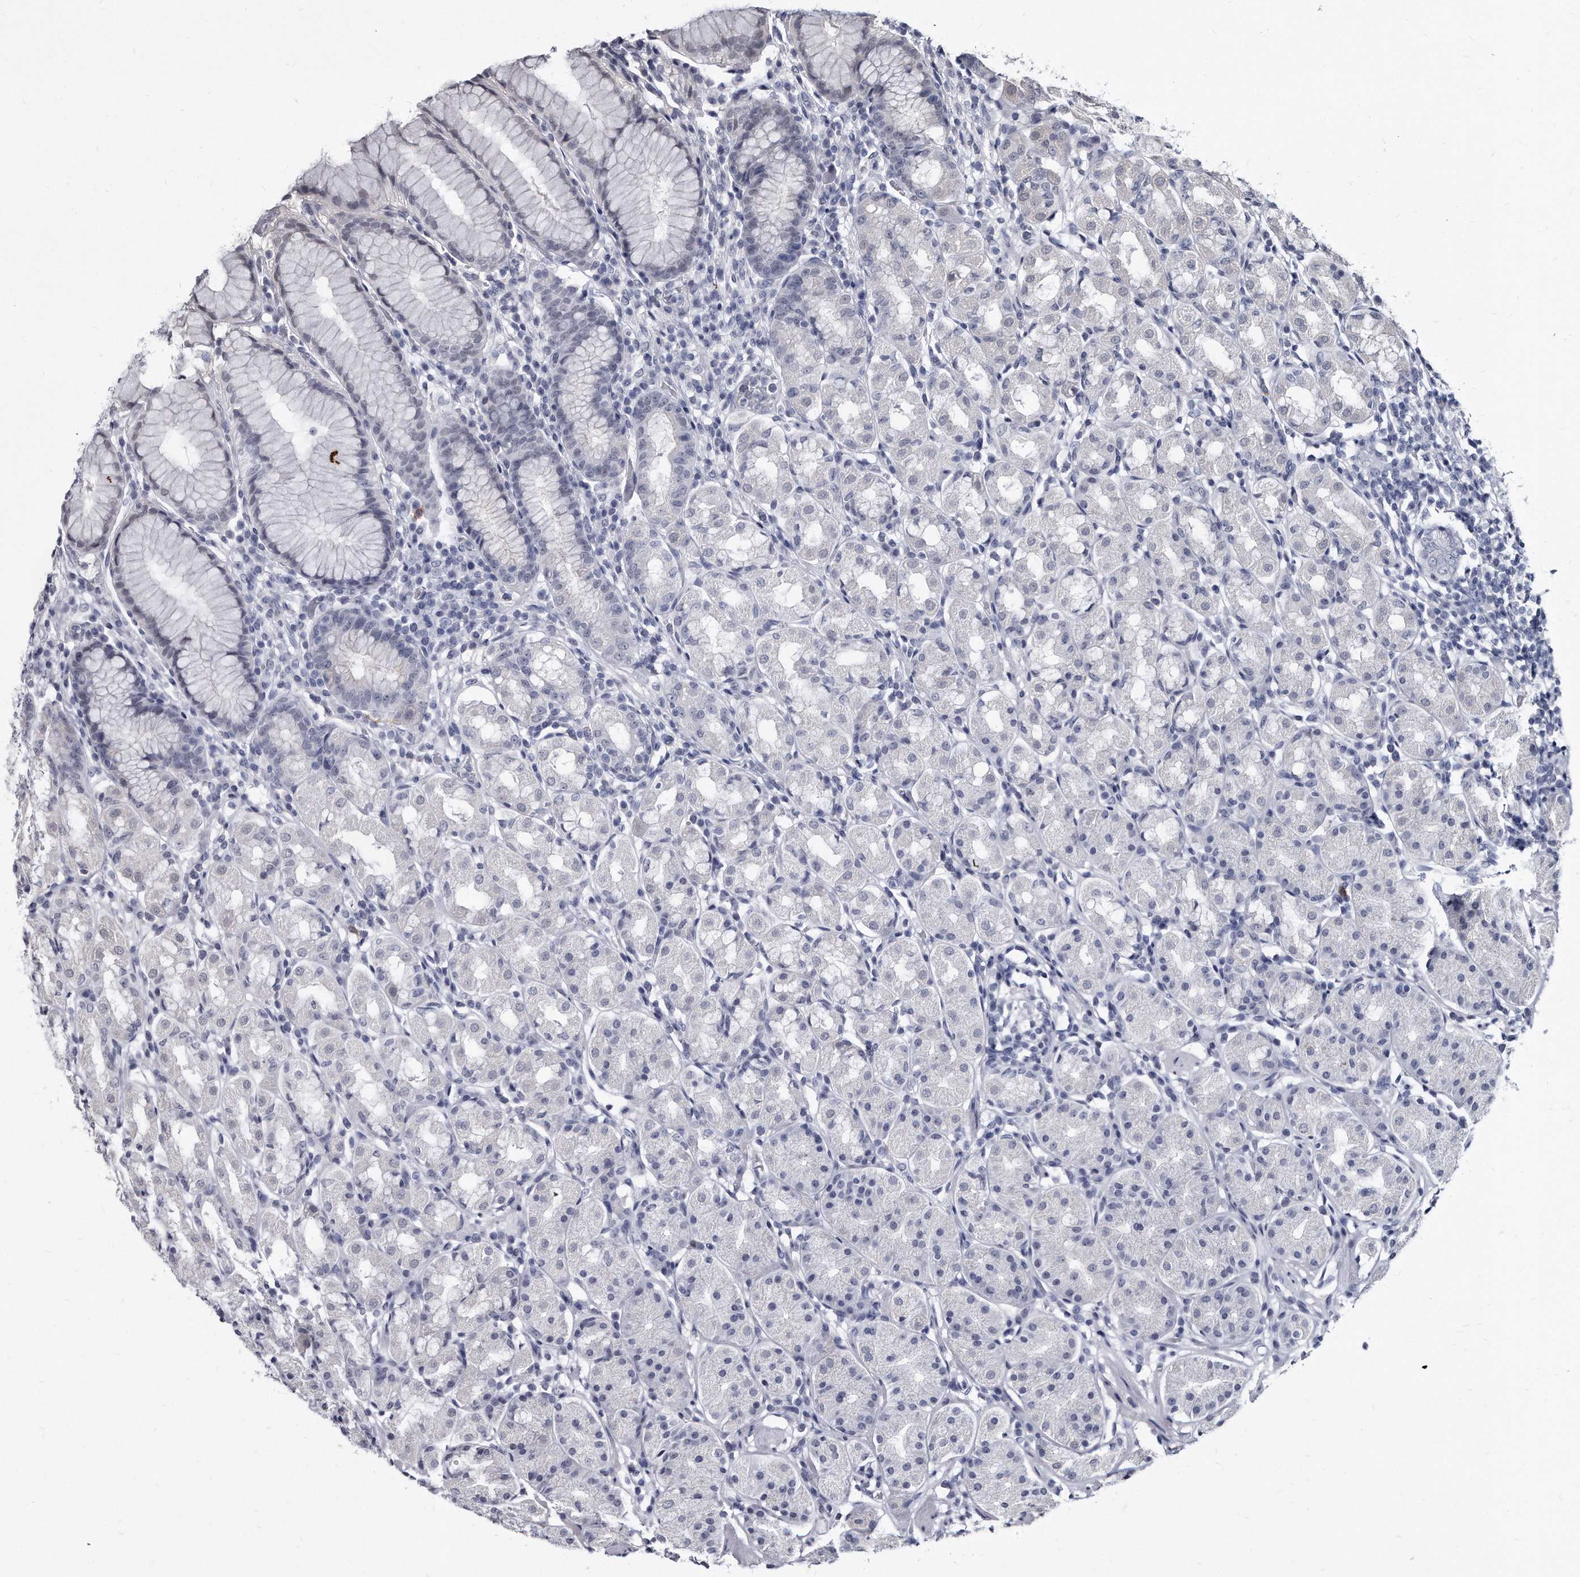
{"staining": {"intensity": "negative", "quantity": "none", "location": "none"}, "tissue": "stomach", "cell_type": "Glandular cells", "image_type": "normal", "snomed": [{"axis": "morphology", "description": "Normal tissue, NOS"}, {"axis": "topography", "description": "Stomach, lower"}], "caption": "This is a micrograph of IHC staining of normal stomach, which shows no staining in glandular cells.", "gene": "KLHDC3", "patient": {"sex": "female", "age": 56}}